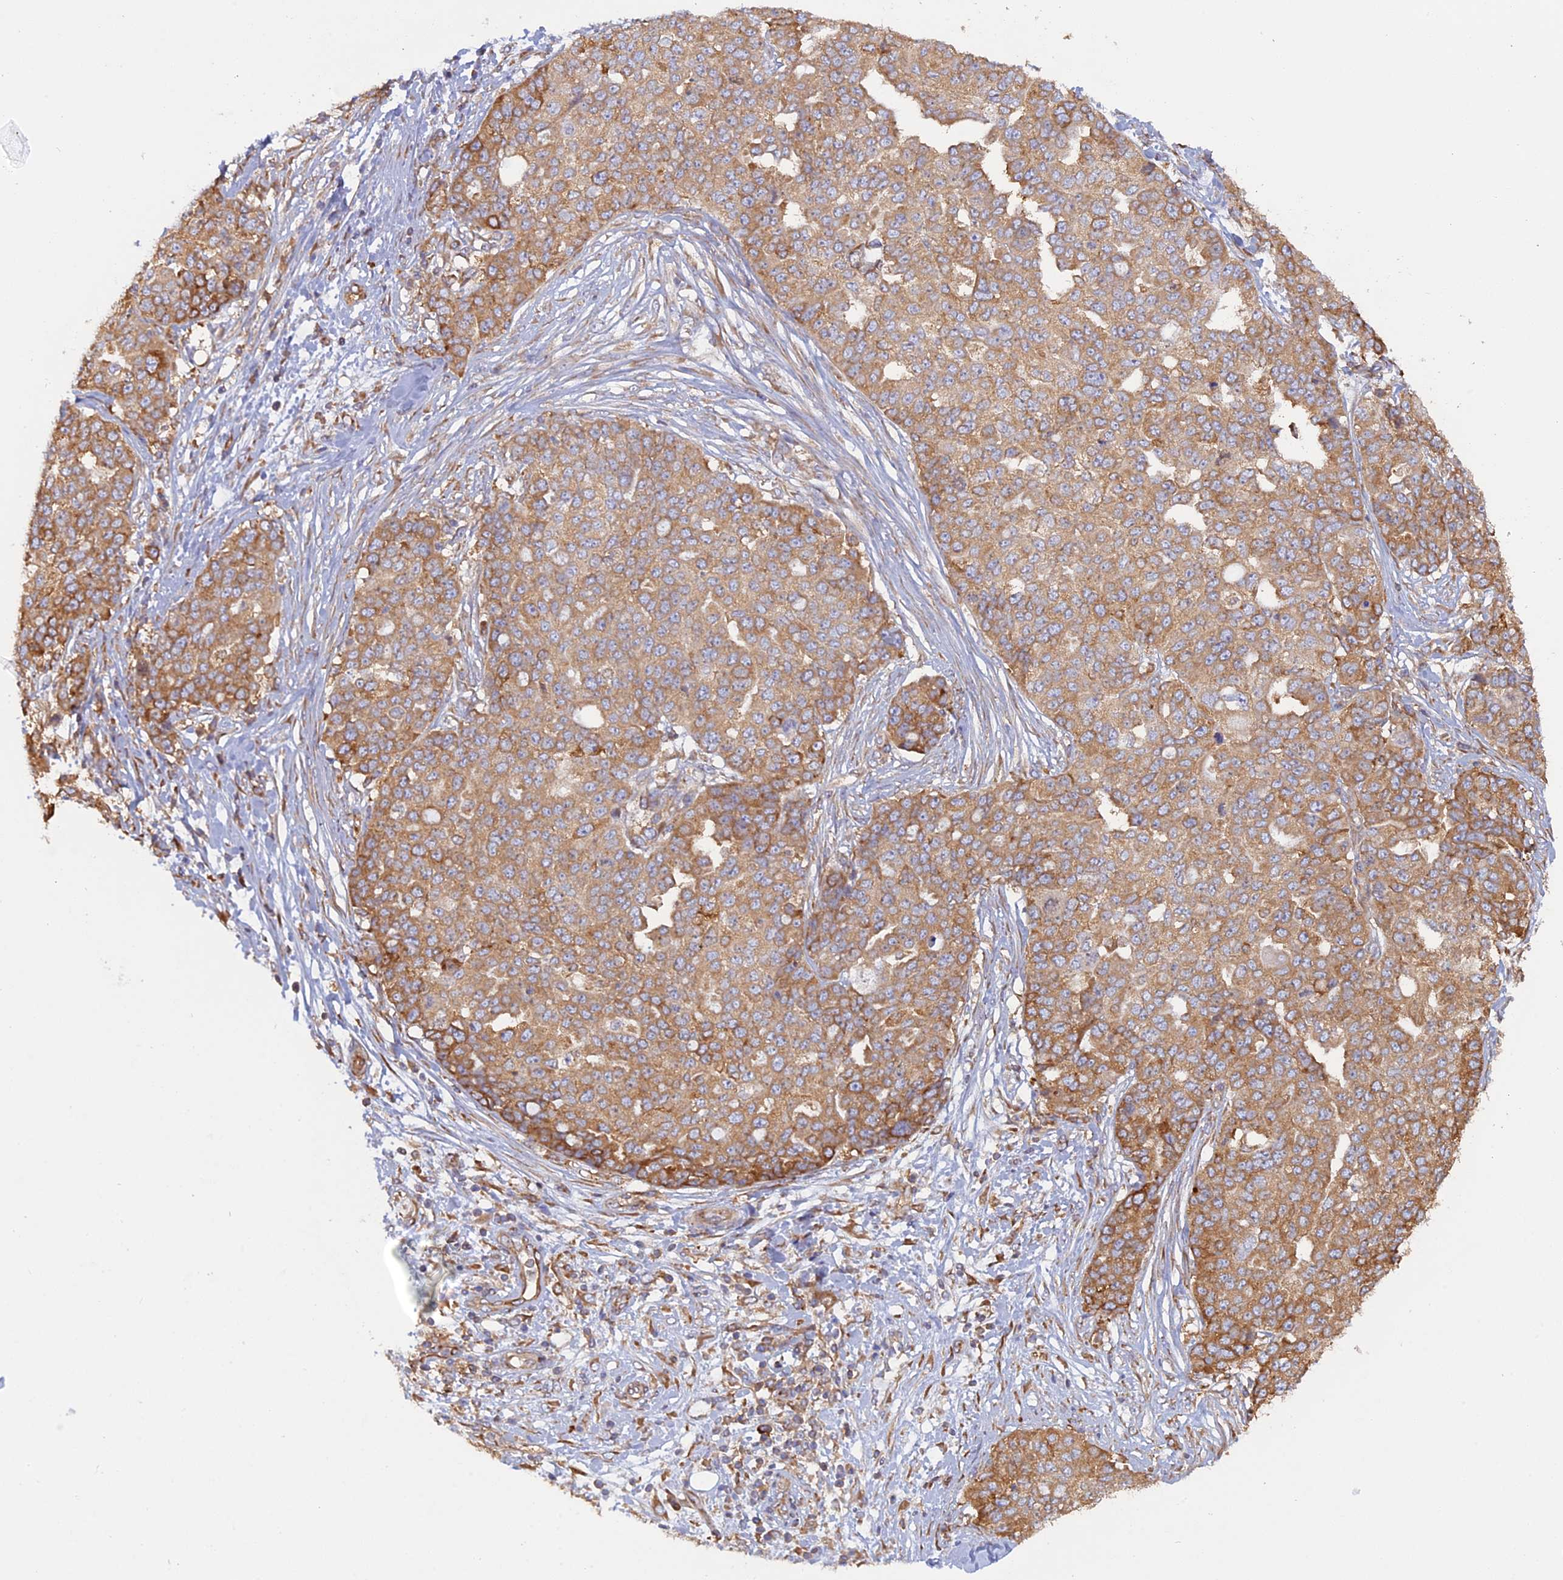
{"staining": {"intensity": "moderate", "quantity": ">75%", "location": "cytoplasmic/membranous"}, "tissue": "ovarian cancer", "cell_type": "Tumor cells", "image_type": "cancer", "snomed": [{"axis": "morphology", "description": "Cystadenocarcinoma, serous, NOS"}, {"axis": "topography", "description": "Soft tissue"}, {"axis": "topography", "description": "Ovary"}], "caption": "Protein analysis of ovarian cancer (serous cystadenocarcinoma) tissue reveals moderate cytoplasmic/membranous expression in about >75% of tumor cells. The protein is shown in brown color, while the nuclei are stained blue.", "gene": "GMIP", "patient": {"sex": "female", "age": 57}}